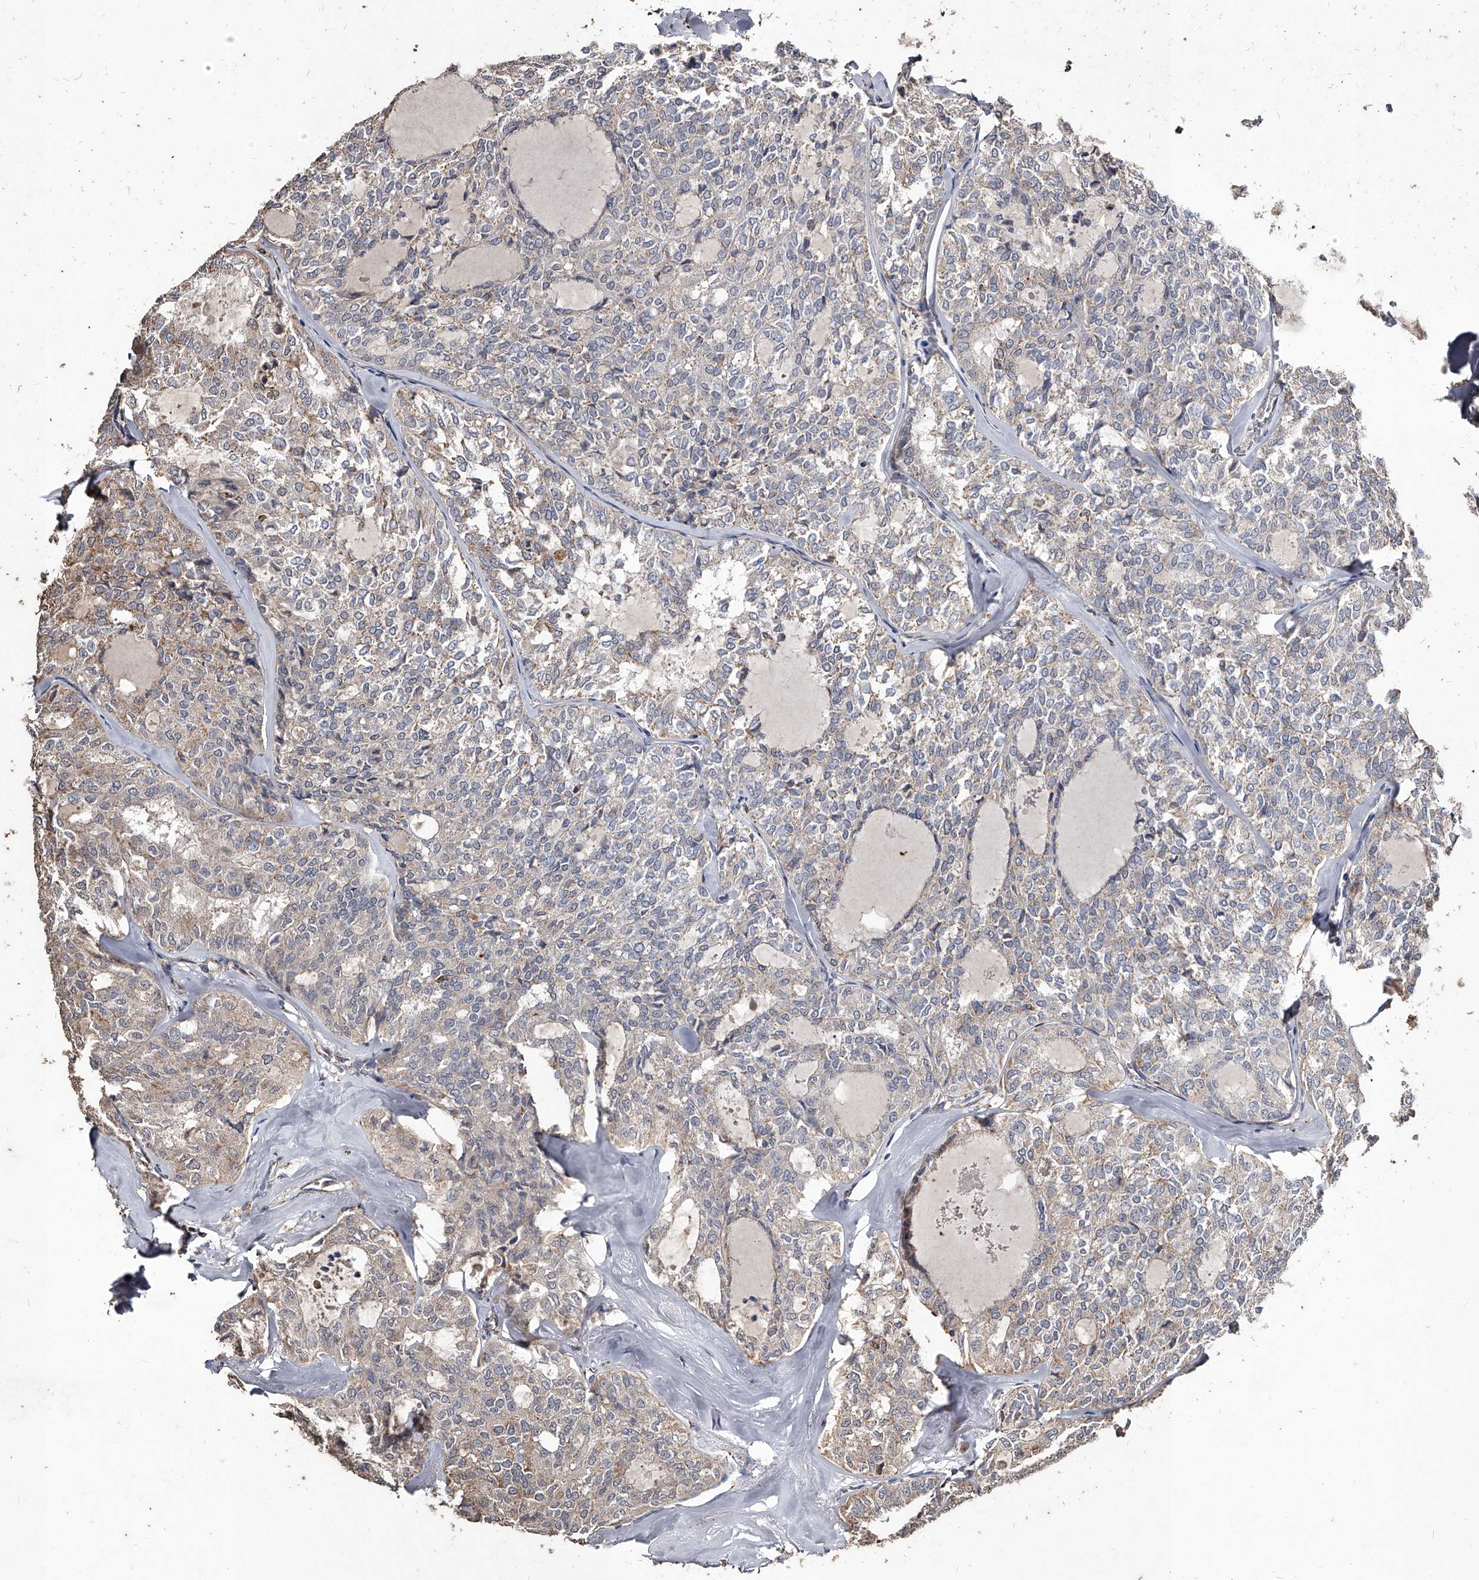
{"staining": {"intensity": "weak", "quantity": "25%-75%", "location": "cytoplasmic/membranous"}, "tissue": "thyroid cancer", "cell_type": "Tumor cells", "image_type": "cancer", "snomed": [{"axis": "morphology", "description": "Follicular adenoma carcinoma, NOS"}, {"axis": "topography", "description": "Thyroid gland"}], "caption": "Thyroid follicular adenoma carcinoma was stained to show a protein in brown. There is low levels of weak cytoplasmic/membranous expression in about 25%-75% of tumor cells.", "gene": "GPR183", "patient": {"sex": "male", "age": 75}}